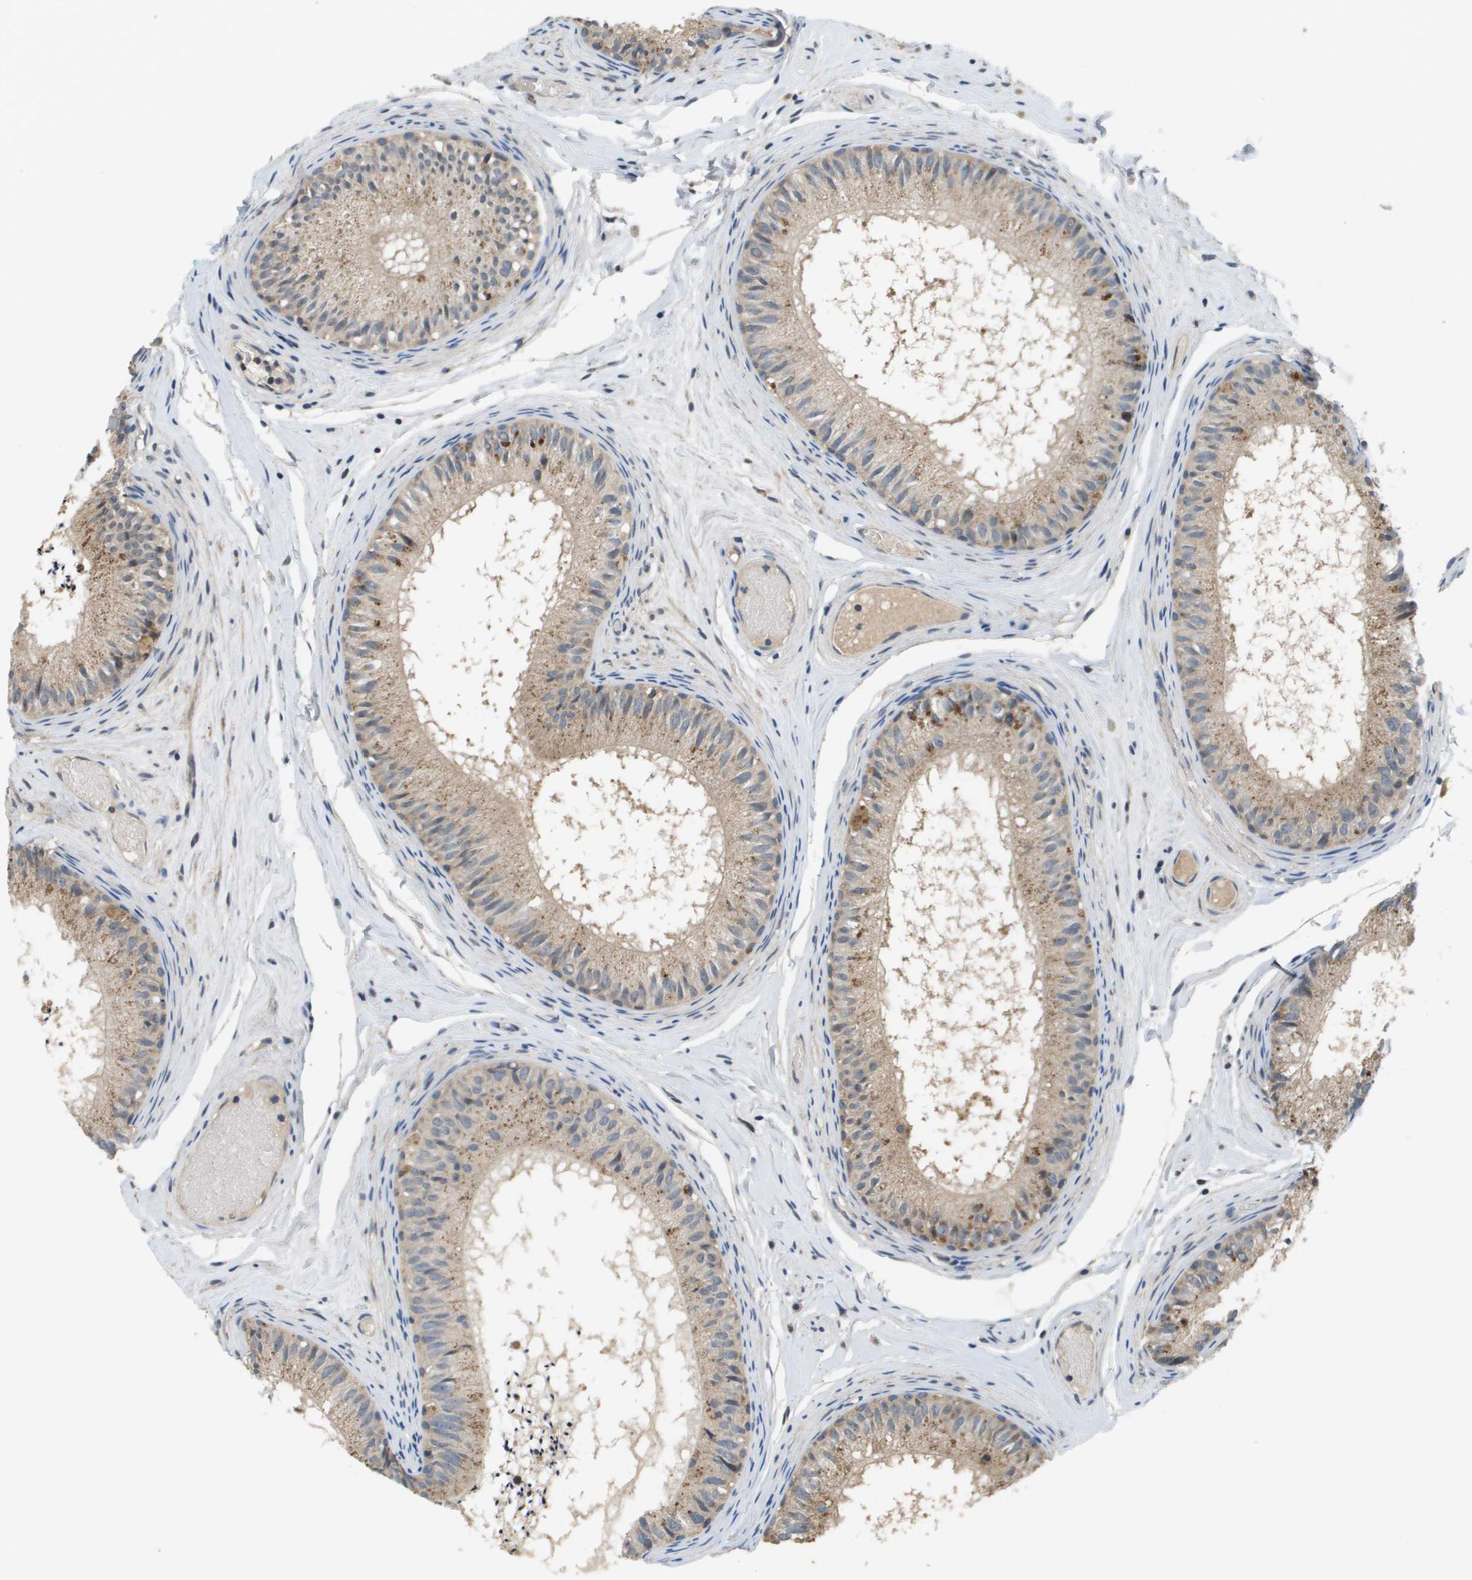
{"staining": {"intensity": "strong", "quantity": "<25%", "location": "cytoplasmic/membranous"}, "tissue": "epididymis", "cell_type": "Glandular cells", "image_type": "normal", "snomed": [{"axis": "morphology", "description": "Normal tissue, NOS"}, {"axis": "topography", "description": "Epididymis"}], "caption": "IHC (DAB) staining of unremarkable human epididymis exhibits strong cytoplasmic/membranous protein staining in approximately <25% of glandular cells.", "gene": "SLC25A20", "patient": {"sex": "male", "age": 46}}